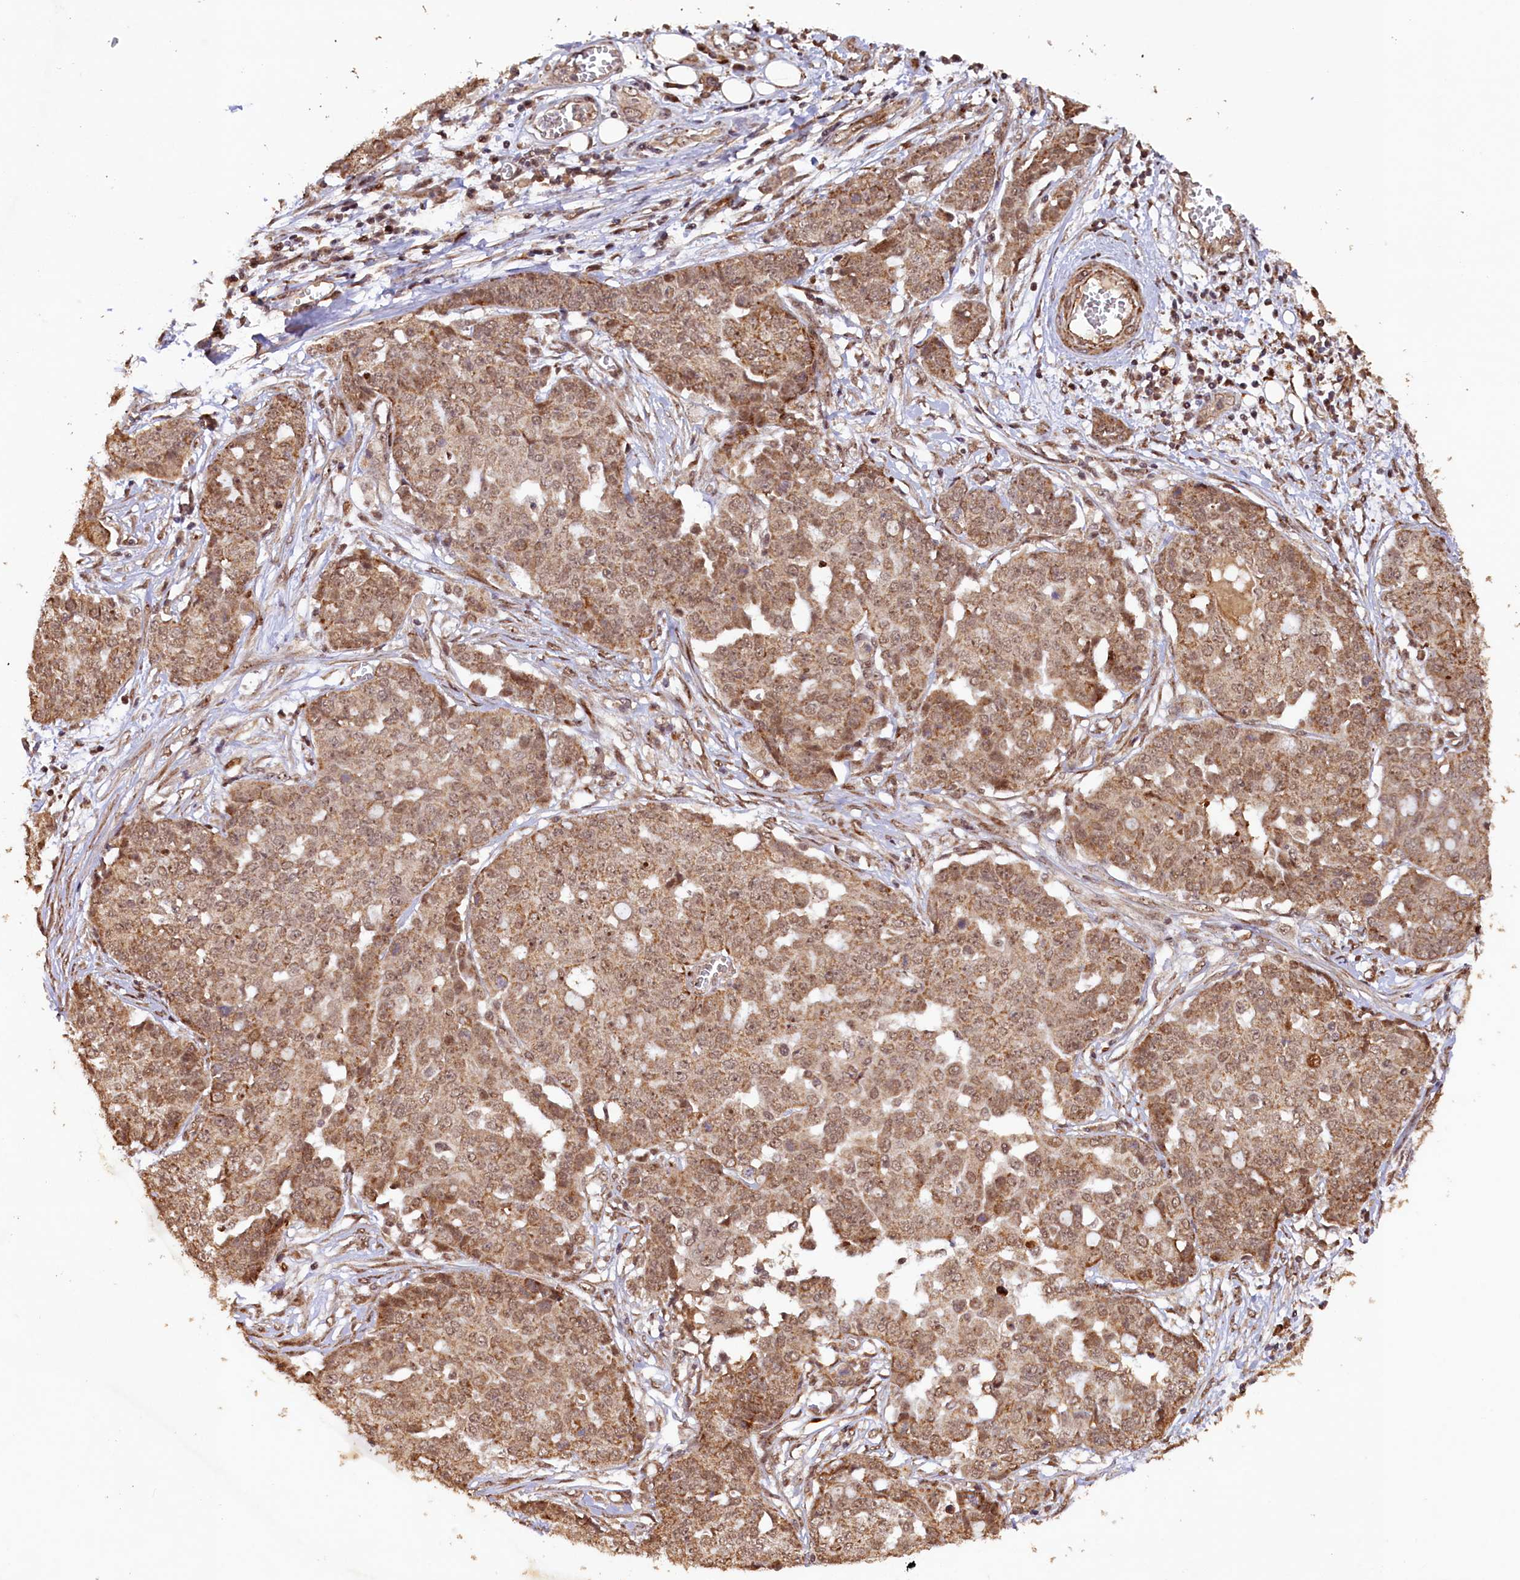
{"staining": {"intensity": "moderate", "quantity": ">75%", "location": "cytoplasmic/membranous,nuclear"}, "tissue": "ovarian cancer", "cell_type": "Tumor cells", "image_type": "cancer", "snomed": [{"axis": "morphology", "description": "Cystadenocarcinoma, serous, NOS"}, {"axis": "topography", "description": "Soft tissue"}, {"axis": "topography", "description": "Ovary"}], "caption": "Human ovarian serous cystadenocarcinoma stained for a protein (brown) shows moderate cytoplasmic/membranous and nuclear positive expression in about >75% of tumor cells.", "gene": "SHPRH", "patient": {"sex": "female", "age": 57}}